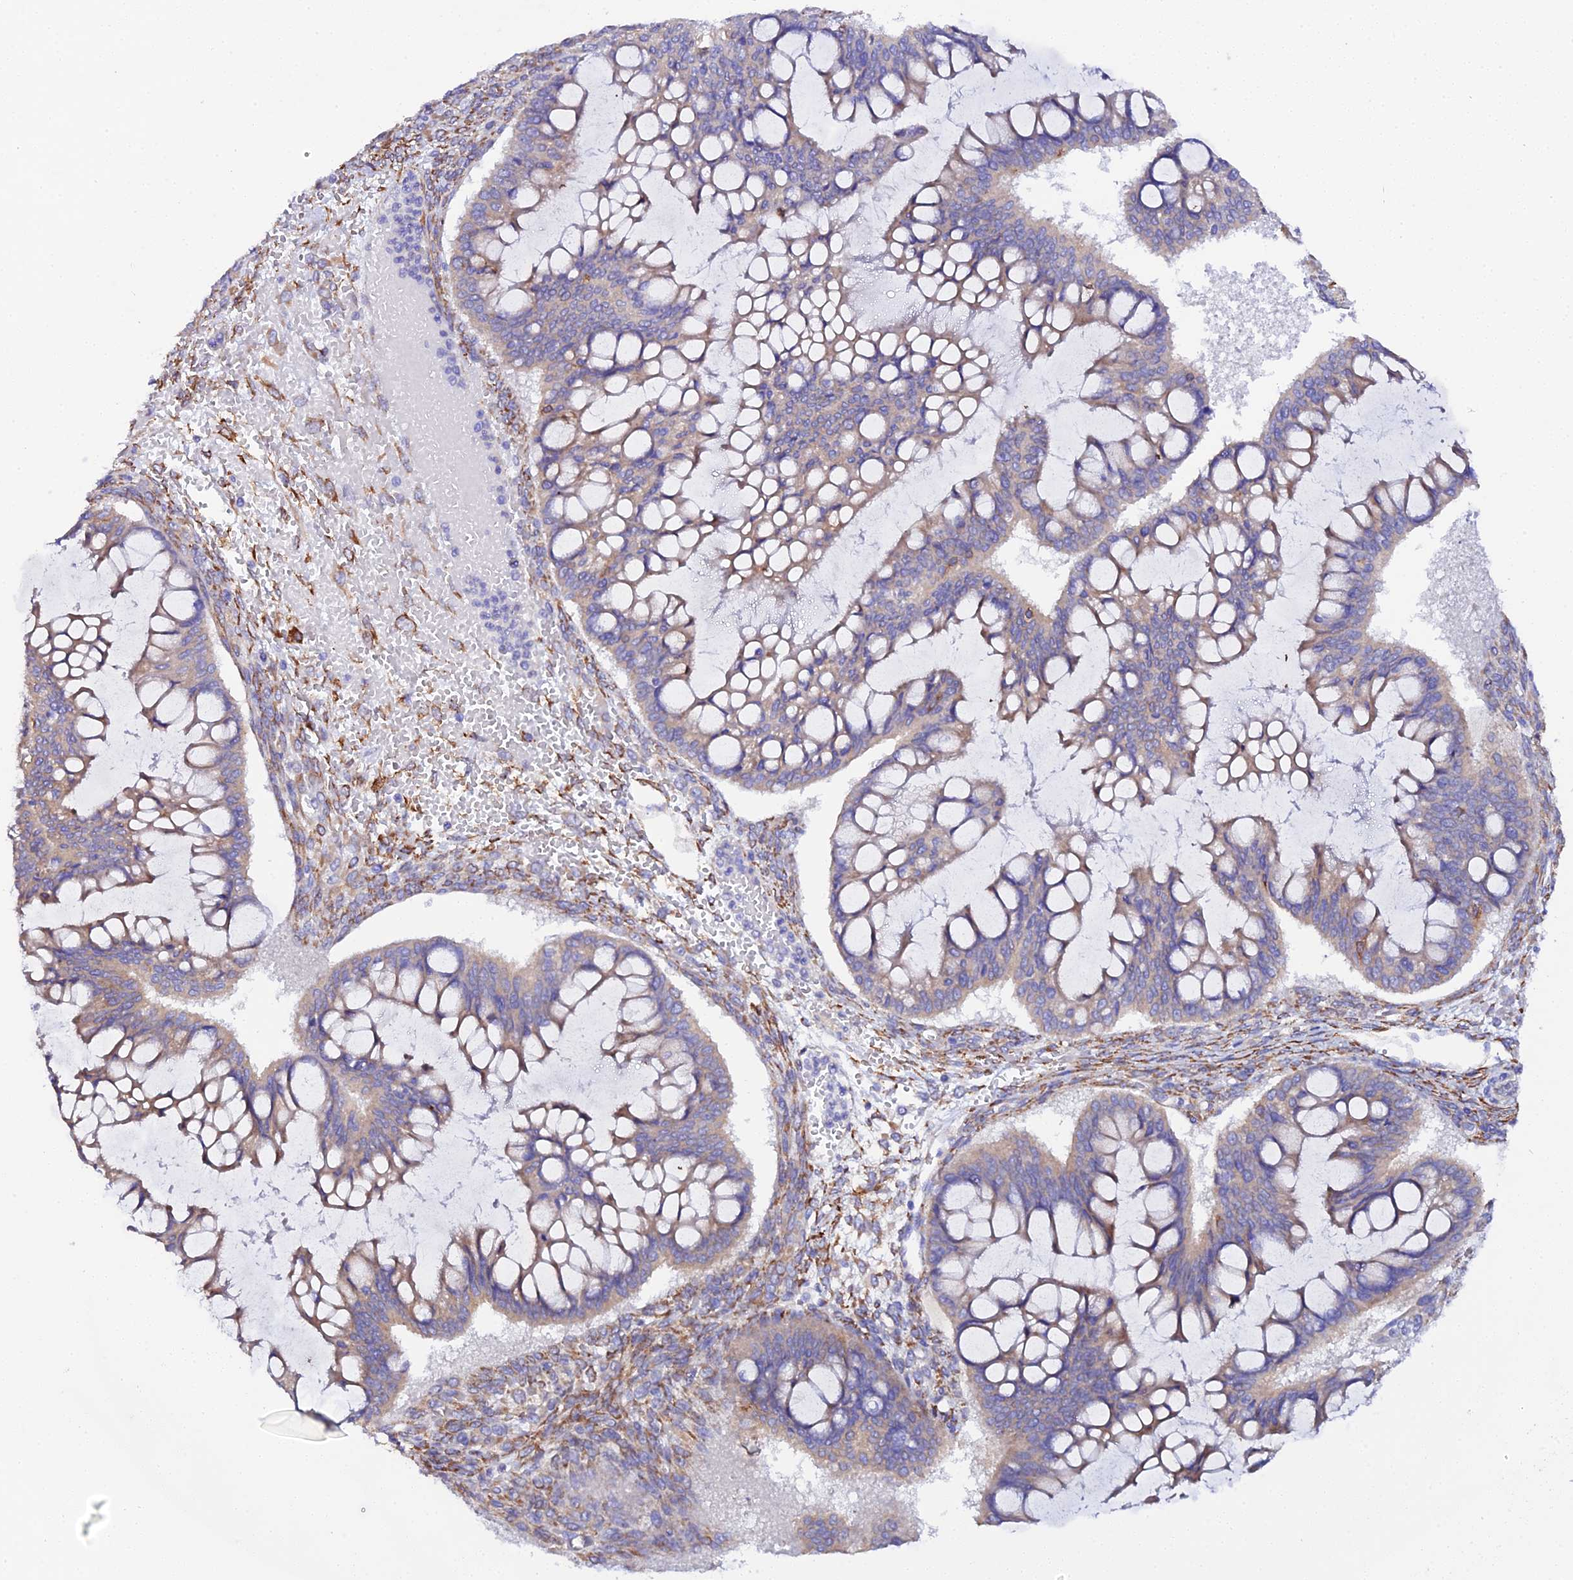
{"staining": {"intensity": "weak", "quantity": "25%-75%", "location": "cytoplasmic/membranous"}, "tissue": "ovarian cancer", "cell_type": "Tumor cells", "image_type": "cancer", "snomed": [{"axis": "morphology", "description": "Cystadenocarcinoma, mucinous, NOS"}, {"axis": "topography", "description": "Ovary"}], "caption": "Approximately 25%-75% of tumor cells in human mucinous cystadenocarcinoma (ovarian) show weak cytoplasmic/membranous protein positivity as visualized by brown immunohistochemical staining.", "gene": "CFAP45", "patient": {"sex": "female", "age": 73}}